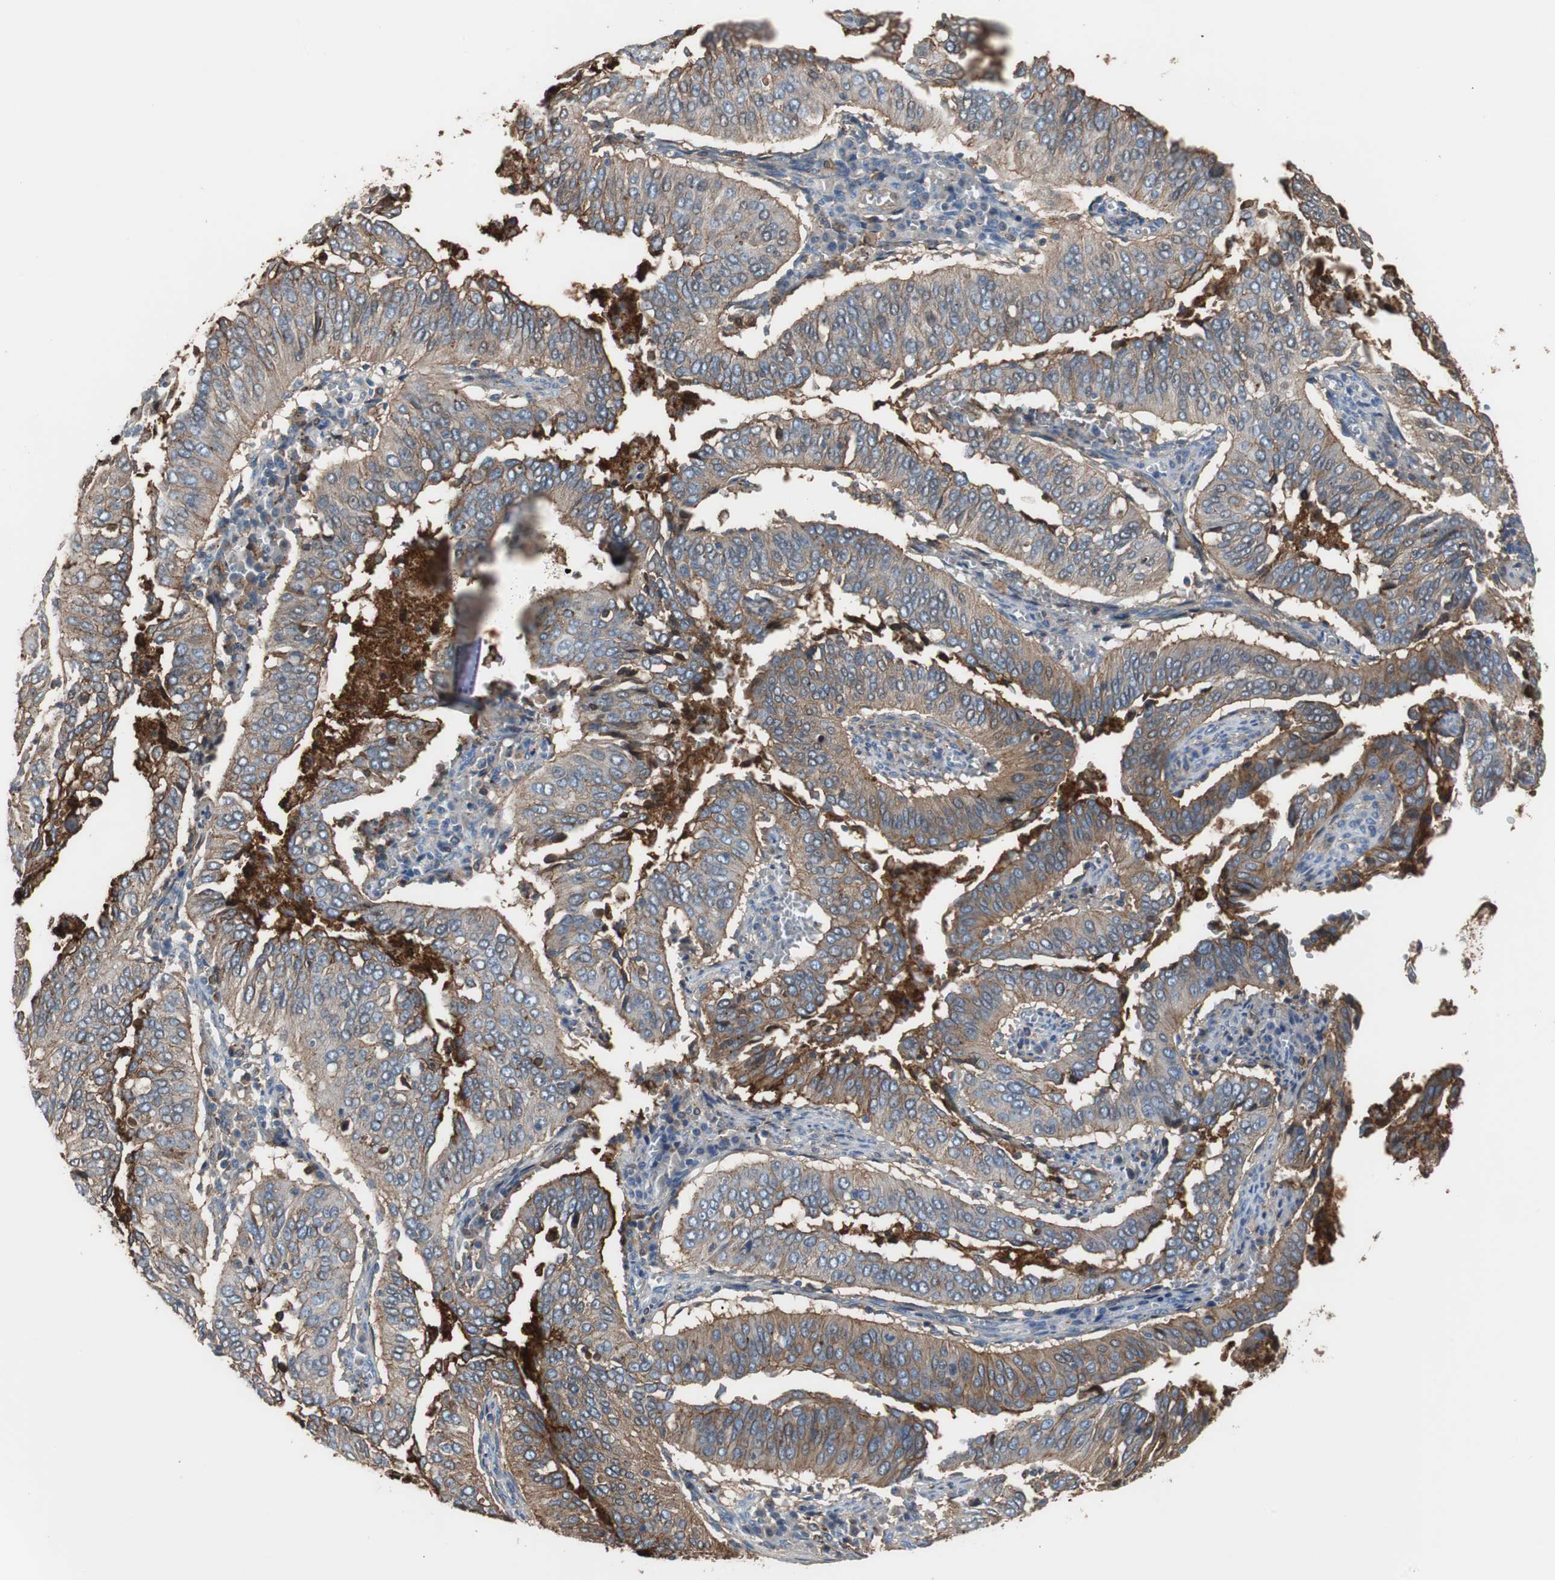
{"staining": {"intensity": "moderate", "quantity": "25%-75%", "location": "cytoplasmic/membranous,nuclear"}, "tissue": "cervical cancer", "cell_type": "Tumor cells", "image_type": "cancer", "snomed": [{"axis": "morphology", "description": "Squamous cell carcinoma, NOS"}, {"axis": "topography", "description": "Cervix"}], "caption": "Immunohistochemistry (IHC) (DAB (3,3'-diaminobenzidine)) staining of human cervical cancer (squamous cell carcinoma) displays moderate cytoplasmic/membranous and nuclear protein staining in about 25%-75% of tumor cells. (DAB (3,3'-diaminobenzidine) = brown stain, brightfield microscopy at high magnification).", "gene": "ANXA4", "patient": {"sex": "female", "age": 39}}